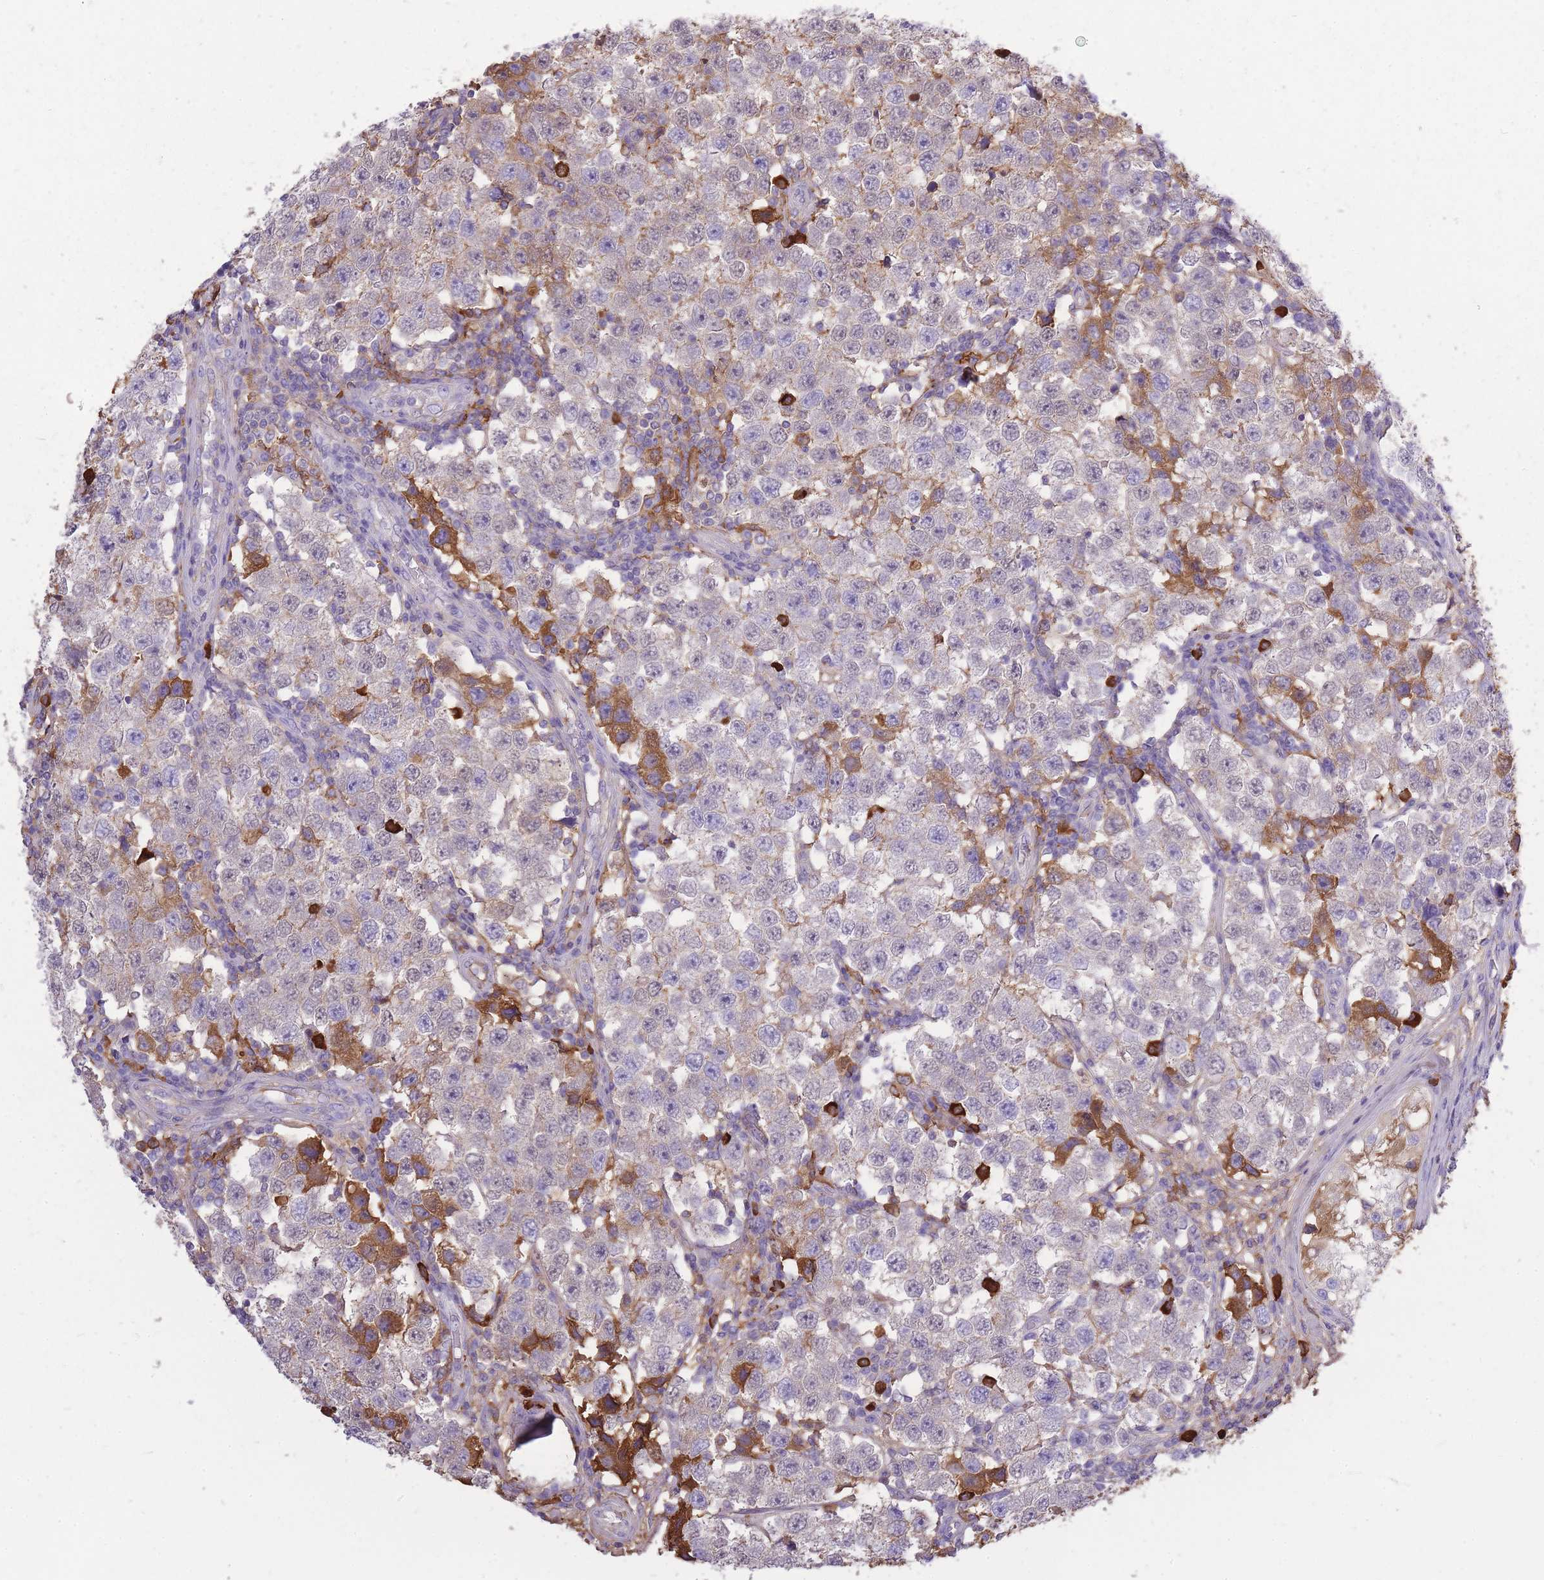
{"staining": {"intensity": "negative", "quantity": "none", "location": "none"}, "tissue": "testis cancer", "cell_type": "Tumor cells", "image_type": "cancer", "snomed": [{"axis": "morphology", "description": "Seminoma, NOS"}, {"axis": "topography", "description": "Testis"}], "caption": "A high-resolution photomicrograph shows IHC staining of testis cancer, which shows no significant expression in tumor cells.", "gene": "IGKV1D-42", "patient": {"sex": "male", "age": 34}}